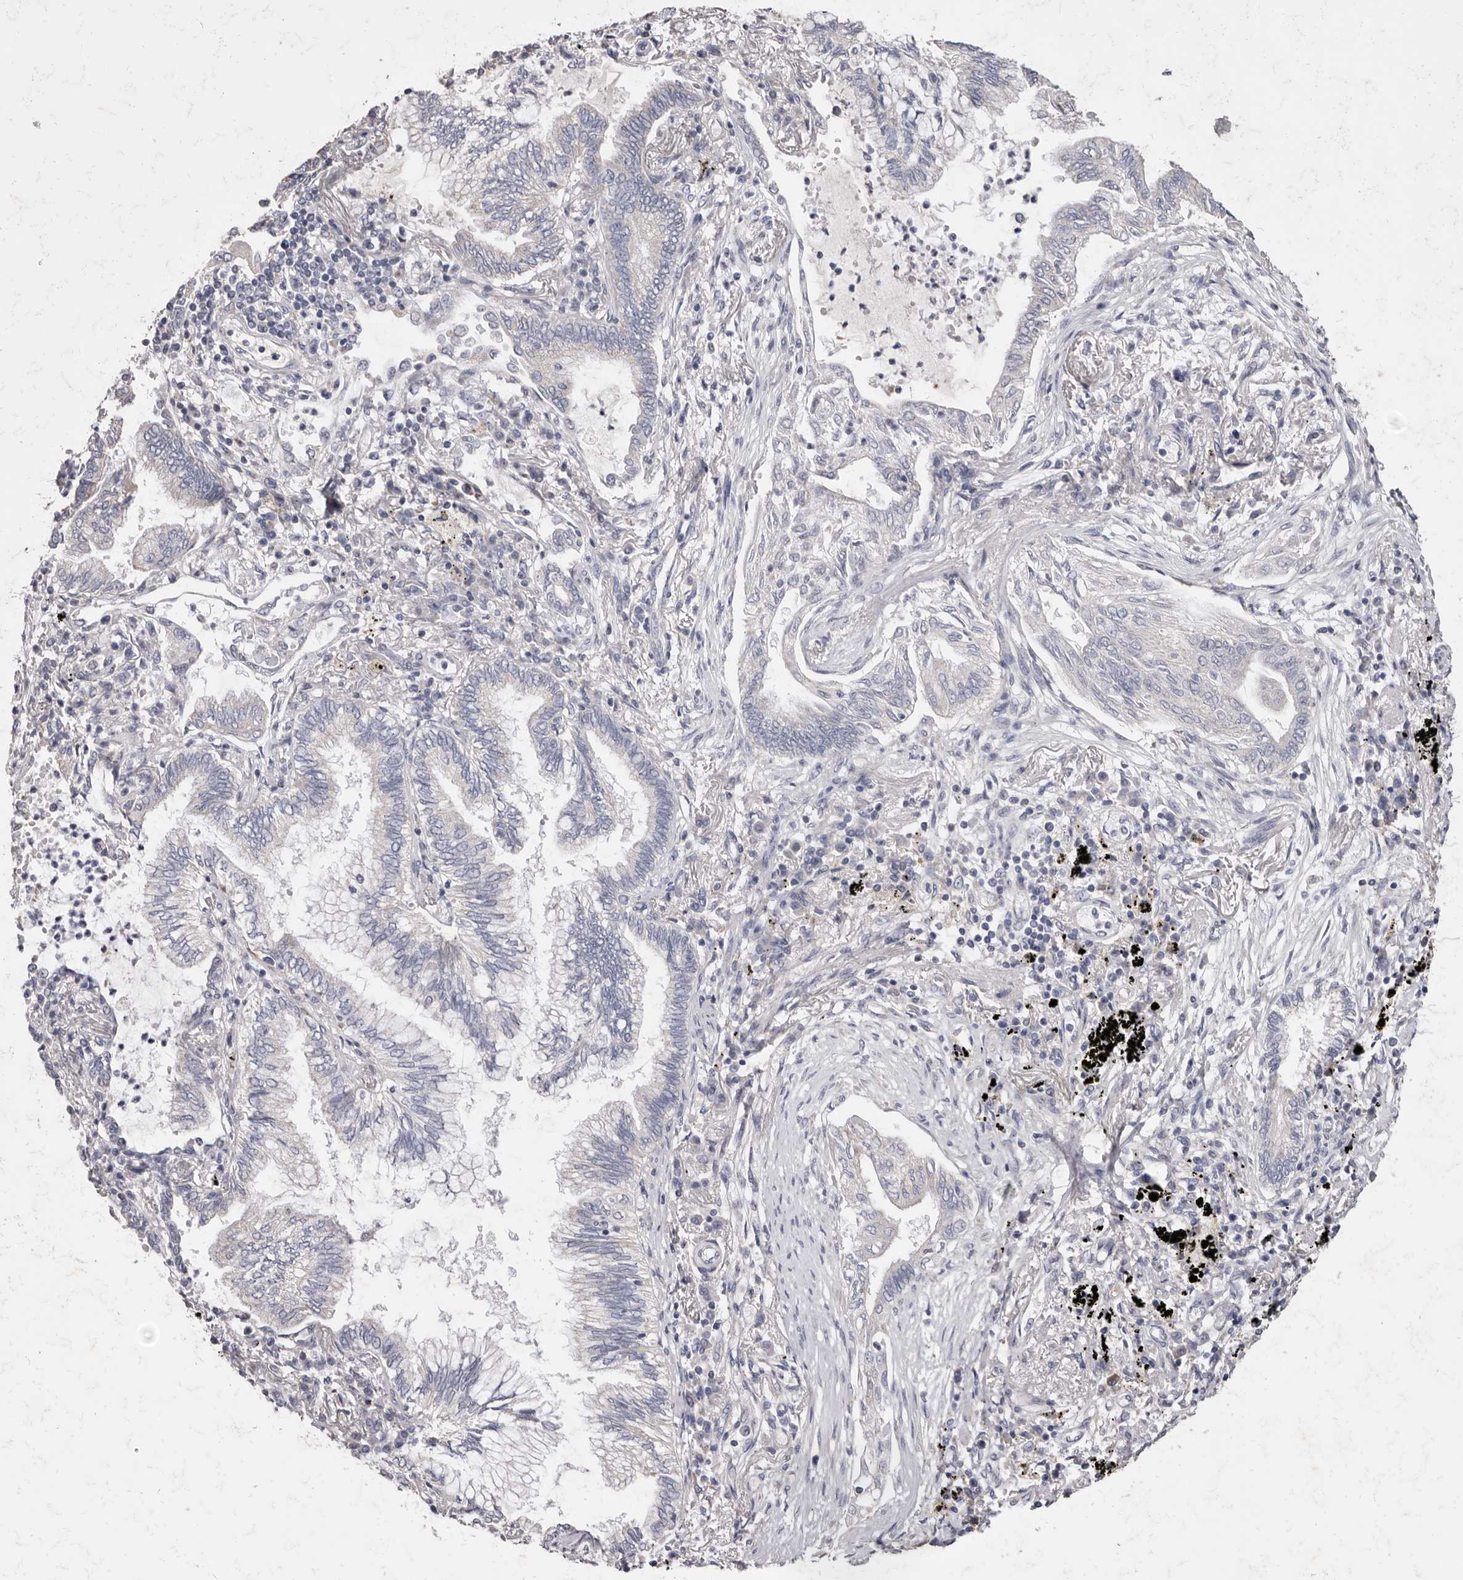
{"staining": {"intensity": "weak", "quantity": "<25%", "location": "cytoplasmic/membranous"}, "tissue": "bronchus", "cell_type": "Respiratory epithelial cells", "image_type": "normal", "snomed": [{"axis": "morphology", "description": "Normal tissue, NOS"}, {"axis": "morphology", "description": "Adenocarcinoma, NOS"}, {"axis": "topography", "description": "Bronchus"}, {"axis": "topography", "description": "Lung"}], "caption": "High power microscopy photomicrograph of an immunohistochemistry photomicrograph of unremarkable bronchus, revealing no significant positivity in respiratory epithelial cells.", "gene": "CYP2E1", "patient": {"sex": "female", "age": 70}}